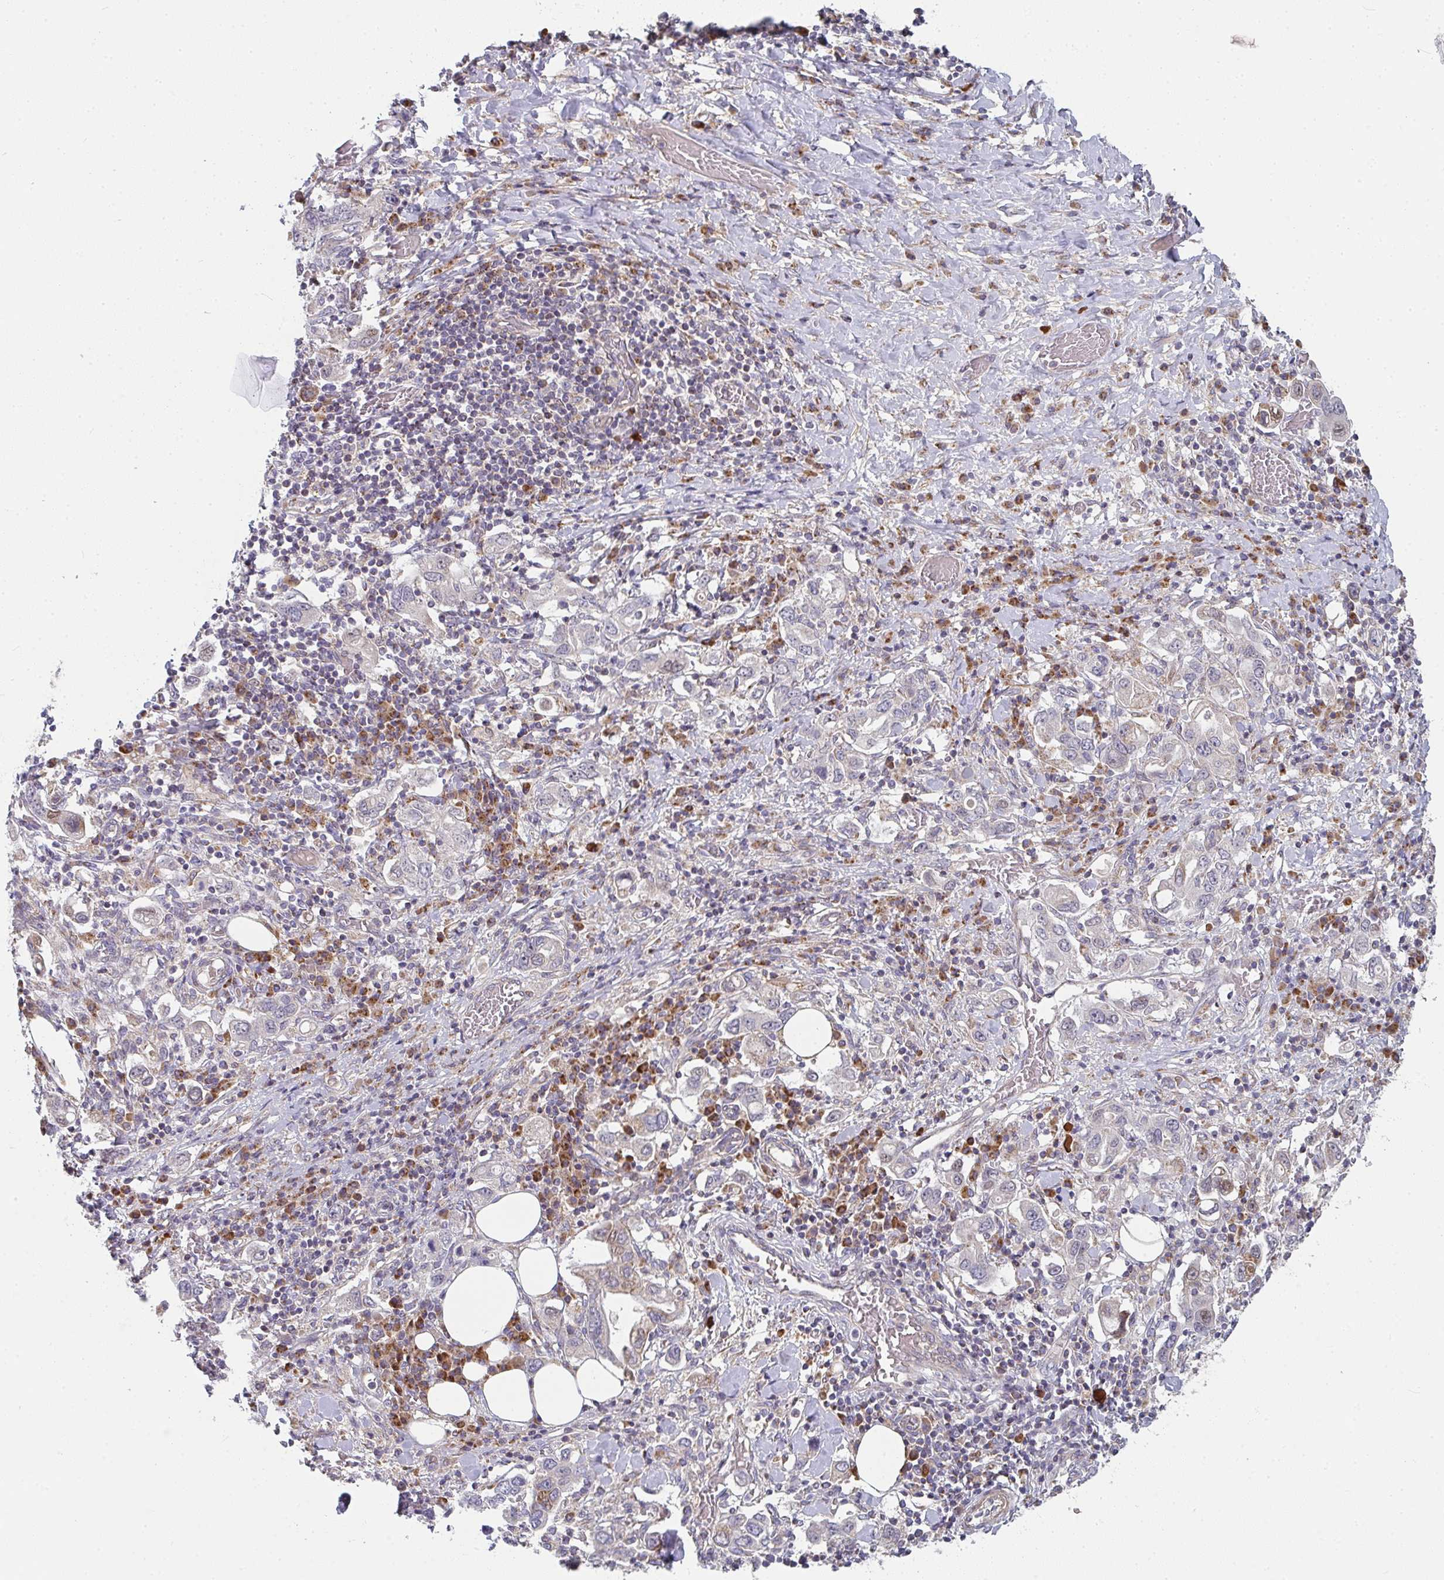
{"staining": {"intensity": "weak", "quantity": "25%-75%", "location": "cytoplasmic/membranous"}, "tissue": "stomach cancer", "cell_type": "Tumor cells", "image_type": "cancer", "snomed": [{"axis": "morphology", "description": "Adenocarcinoma, NOS"}, {"axis": "topography", "description": "Stomach, upper"}, {"axis": "topography", "description": "Stomach"}], "caption": "There is low levels of weak cytoplasmic/membranous expression in tumor cells of adenocarcinoma (stomach), as demonstrated by immunohistochemical staining (brown color).", "gene": "RHEBL1", "patient": {"sex": "male", "age": 62}}